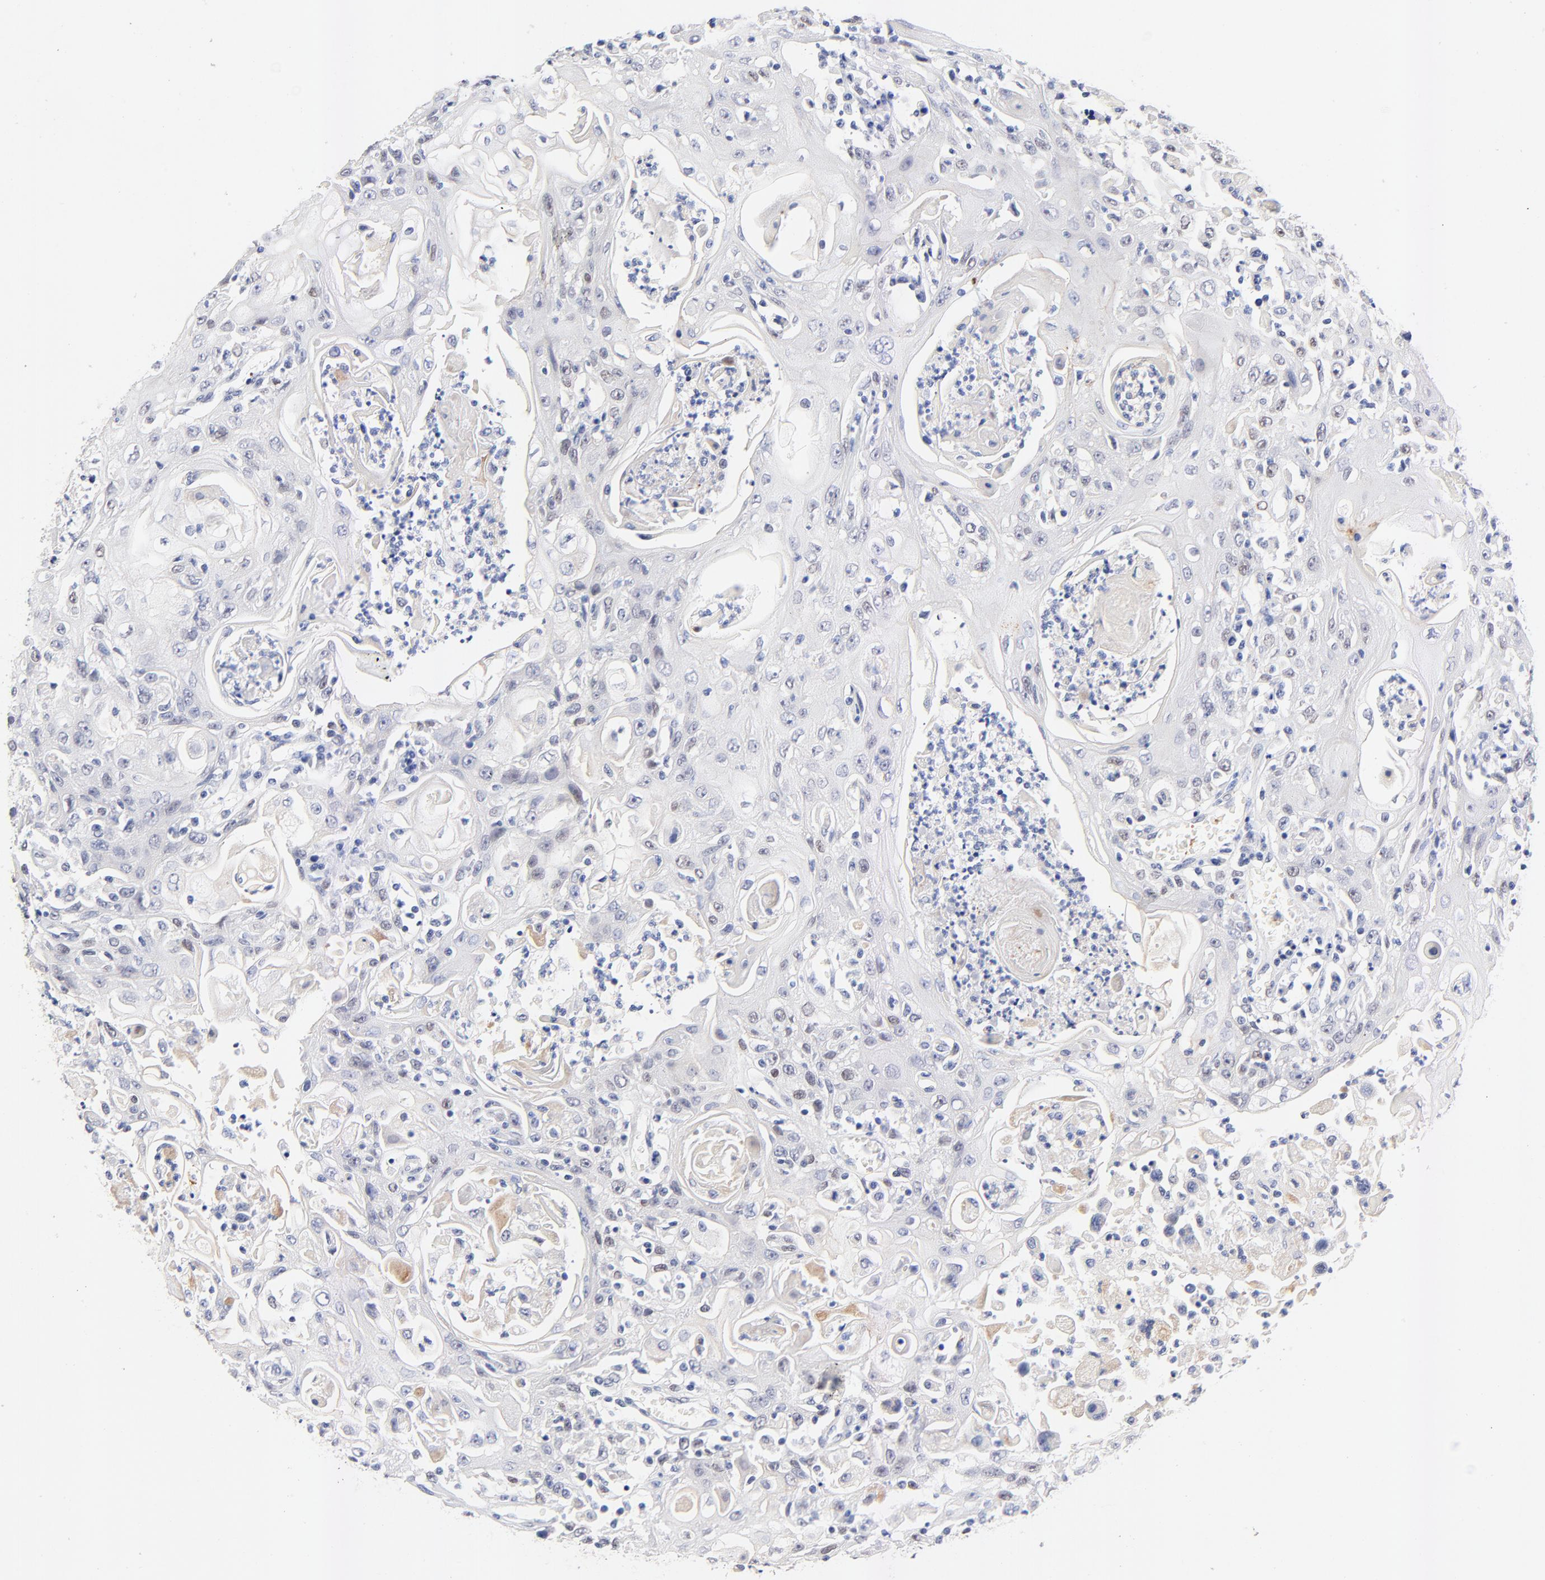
{"staining": {"intensity": "negative", "quantity": "none", "location": "none"}, "tissue": "head and neck cancer", "cell_type": "Tumor cells", "image_type": "cancer", "snomed": [{"axis": "morphology", "description": "Squamous cell carcinoma, NOS"}, {"axis": "topography", "description": "Oral tissue"}, {"axis": "topography", "description": "Head-Neck"}], "caption": "DAB (3,3'-diaminobenzidine) immunohistochemical staining of human squamous cell carcinoma (head and neck) shows no significant staining in tumor cells.", "gene": "FAM117B", "patient": {"sex": "female", "age": 76}}